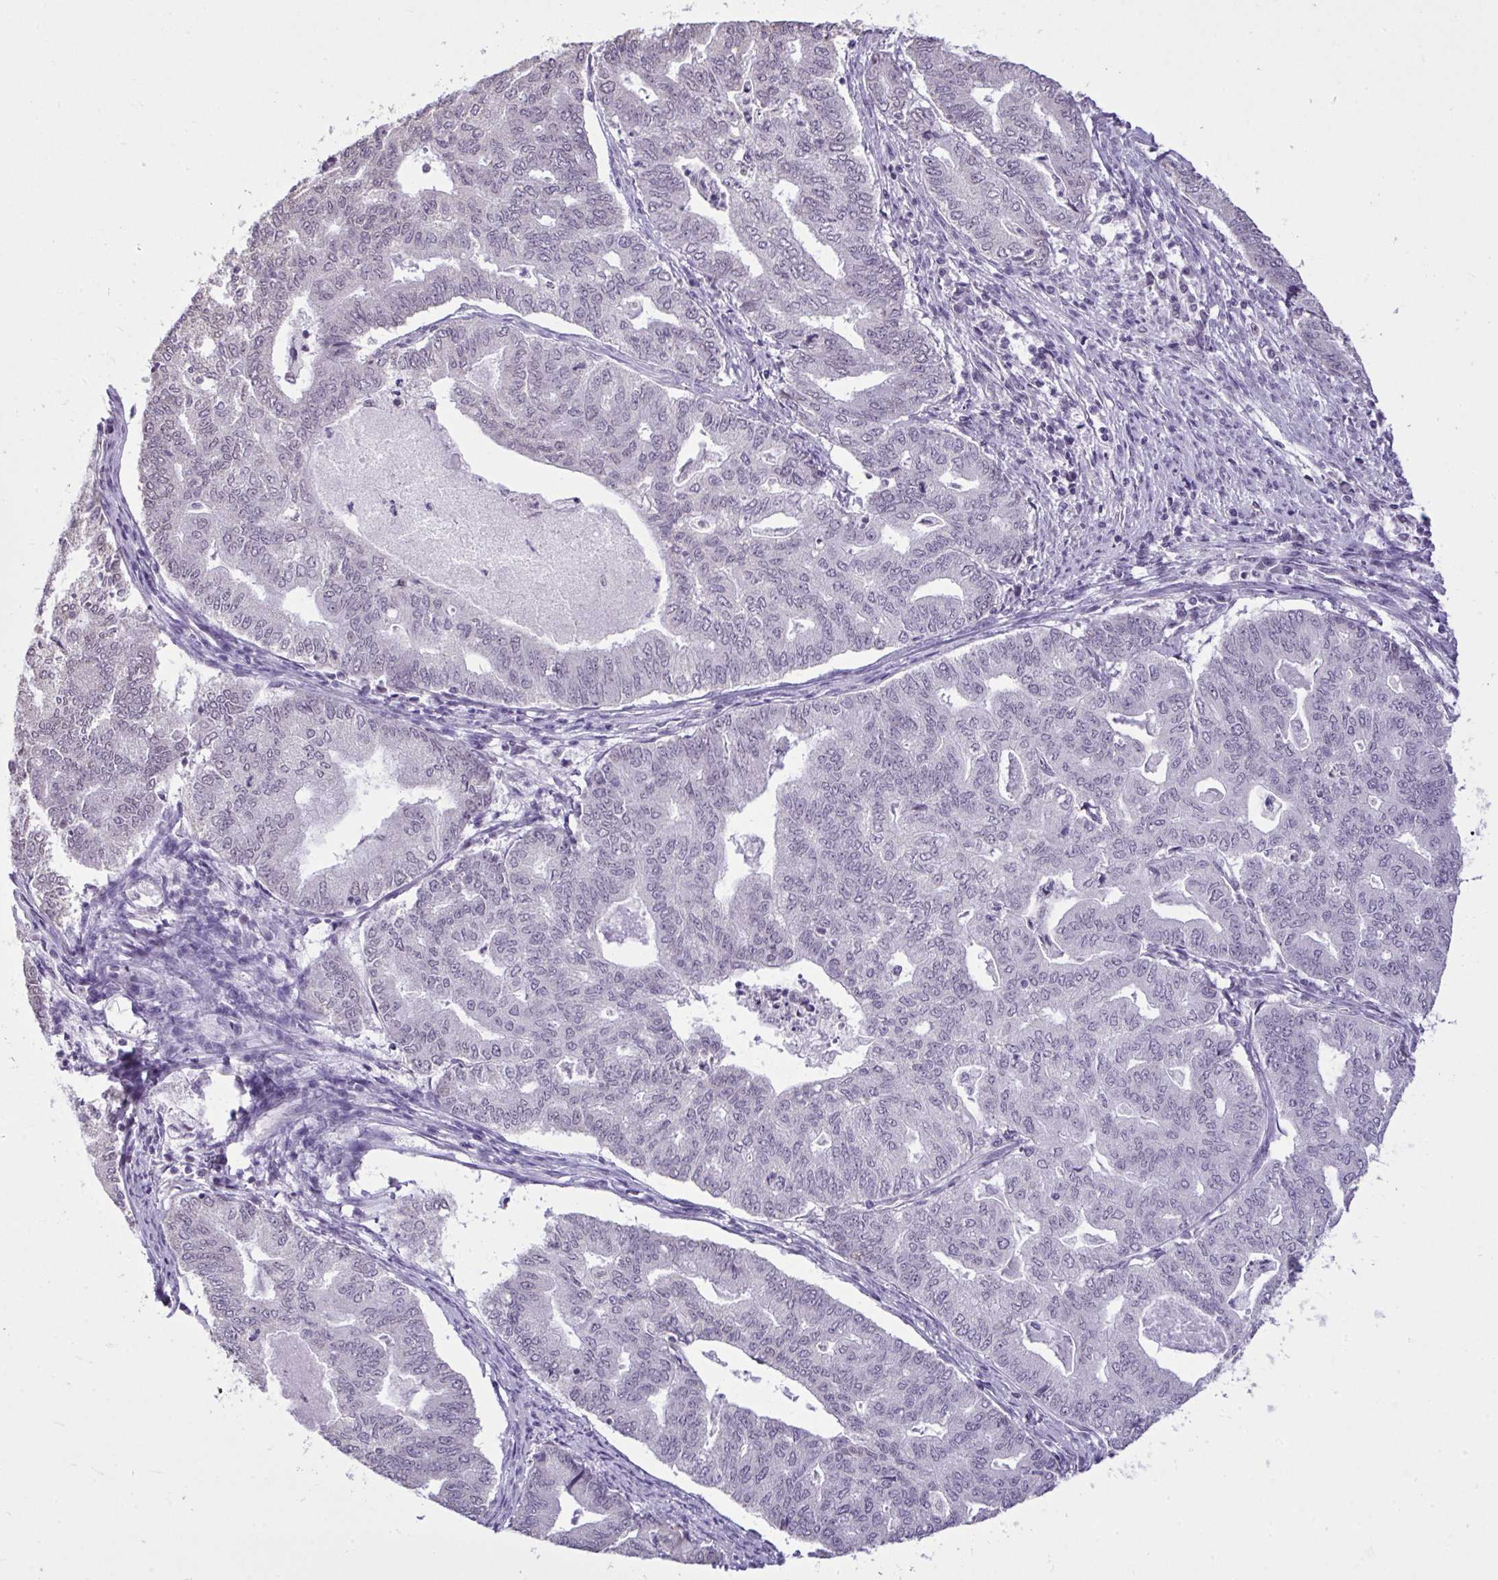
{"staining": {"intensity": "negative", "quantity": "none", "location": "none"}, "tissue": "endometrial cancer", "cell_type": "Tumor cells", "image_type": "cancer", "snomed": [{"axis": "morphology", "description": "Adenocarcinoma, NOS"}, {"axis": "topography", "description": "Endometrium"}], "caption": "IHC micrograph of human endometrial cancer (adenocarcinoma) stained for a protein (brown), which exhibits no positivity in tumor cells. The staining was performed using DAB (3,3'-diaminobenzidine) to visualize the protein expression in brown, while the nuclei were stained in blue with hematoxylin (Magnification: 20x).", "gene": "NPPA", "patient": {"sex": "female", "age": 79}}